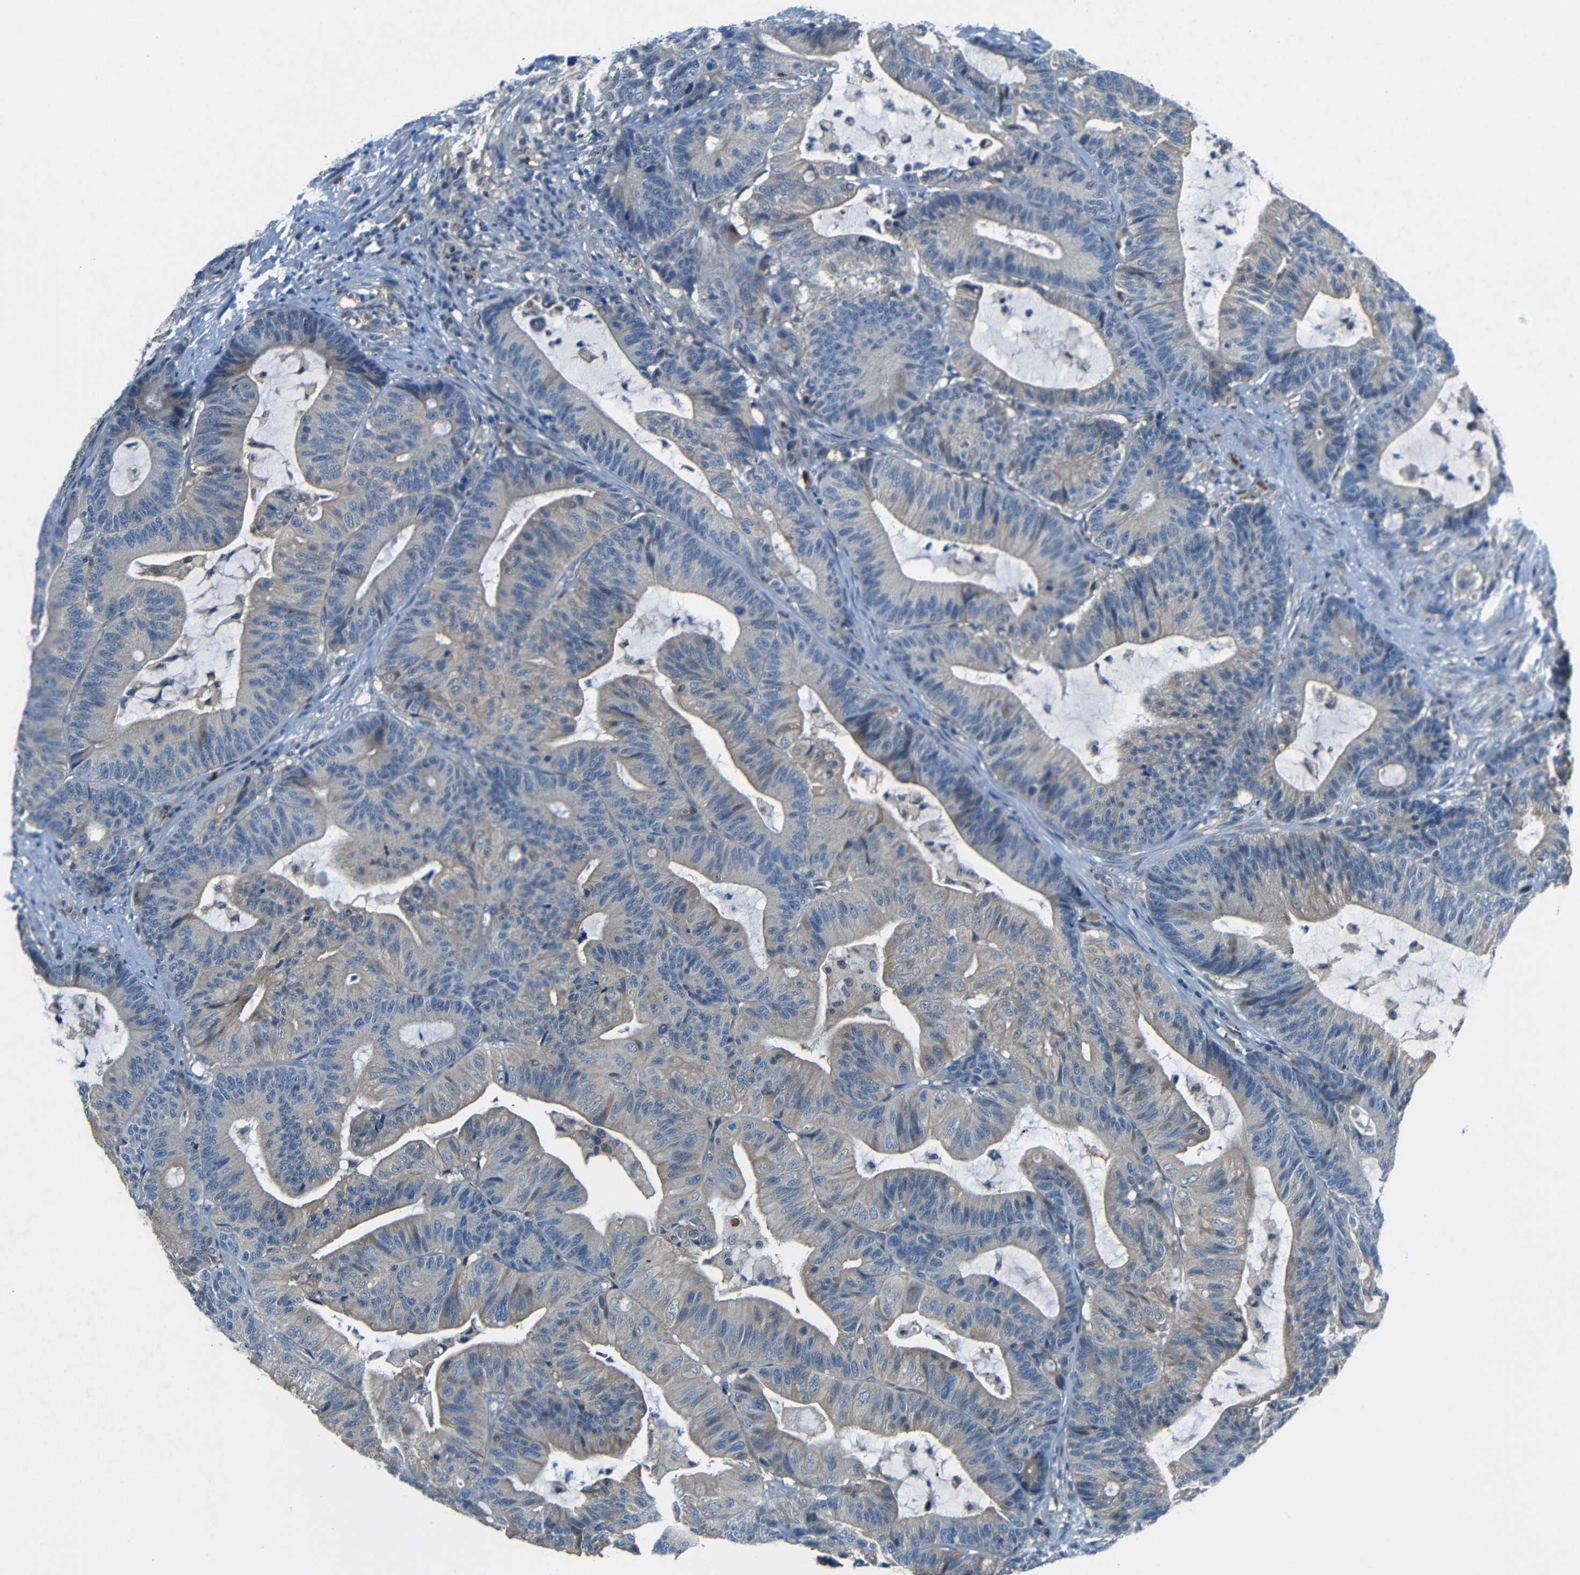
{"staining": {"intensity": "weak", "quantity": "25%-75%", "location": "cytoplasmic/membranous"}, "tissue": "colorectal cancer", "cell_type": "Tumor cells", "image_type": "cancer", "snomed": [{"axis": "morphology", "description": "Adenocarcinoma, NOS"}, {"axis": "topography", "description": "Colon"}], "caption": "This histopathology image shows immunohistochemistry staining of colorectal cancer, with low weak cytoplasmic/membranous positivity in about 25%-75% of tumor cells.", "gene": "CYP26B1", "patient": {"sex": "female", "age": 84}}